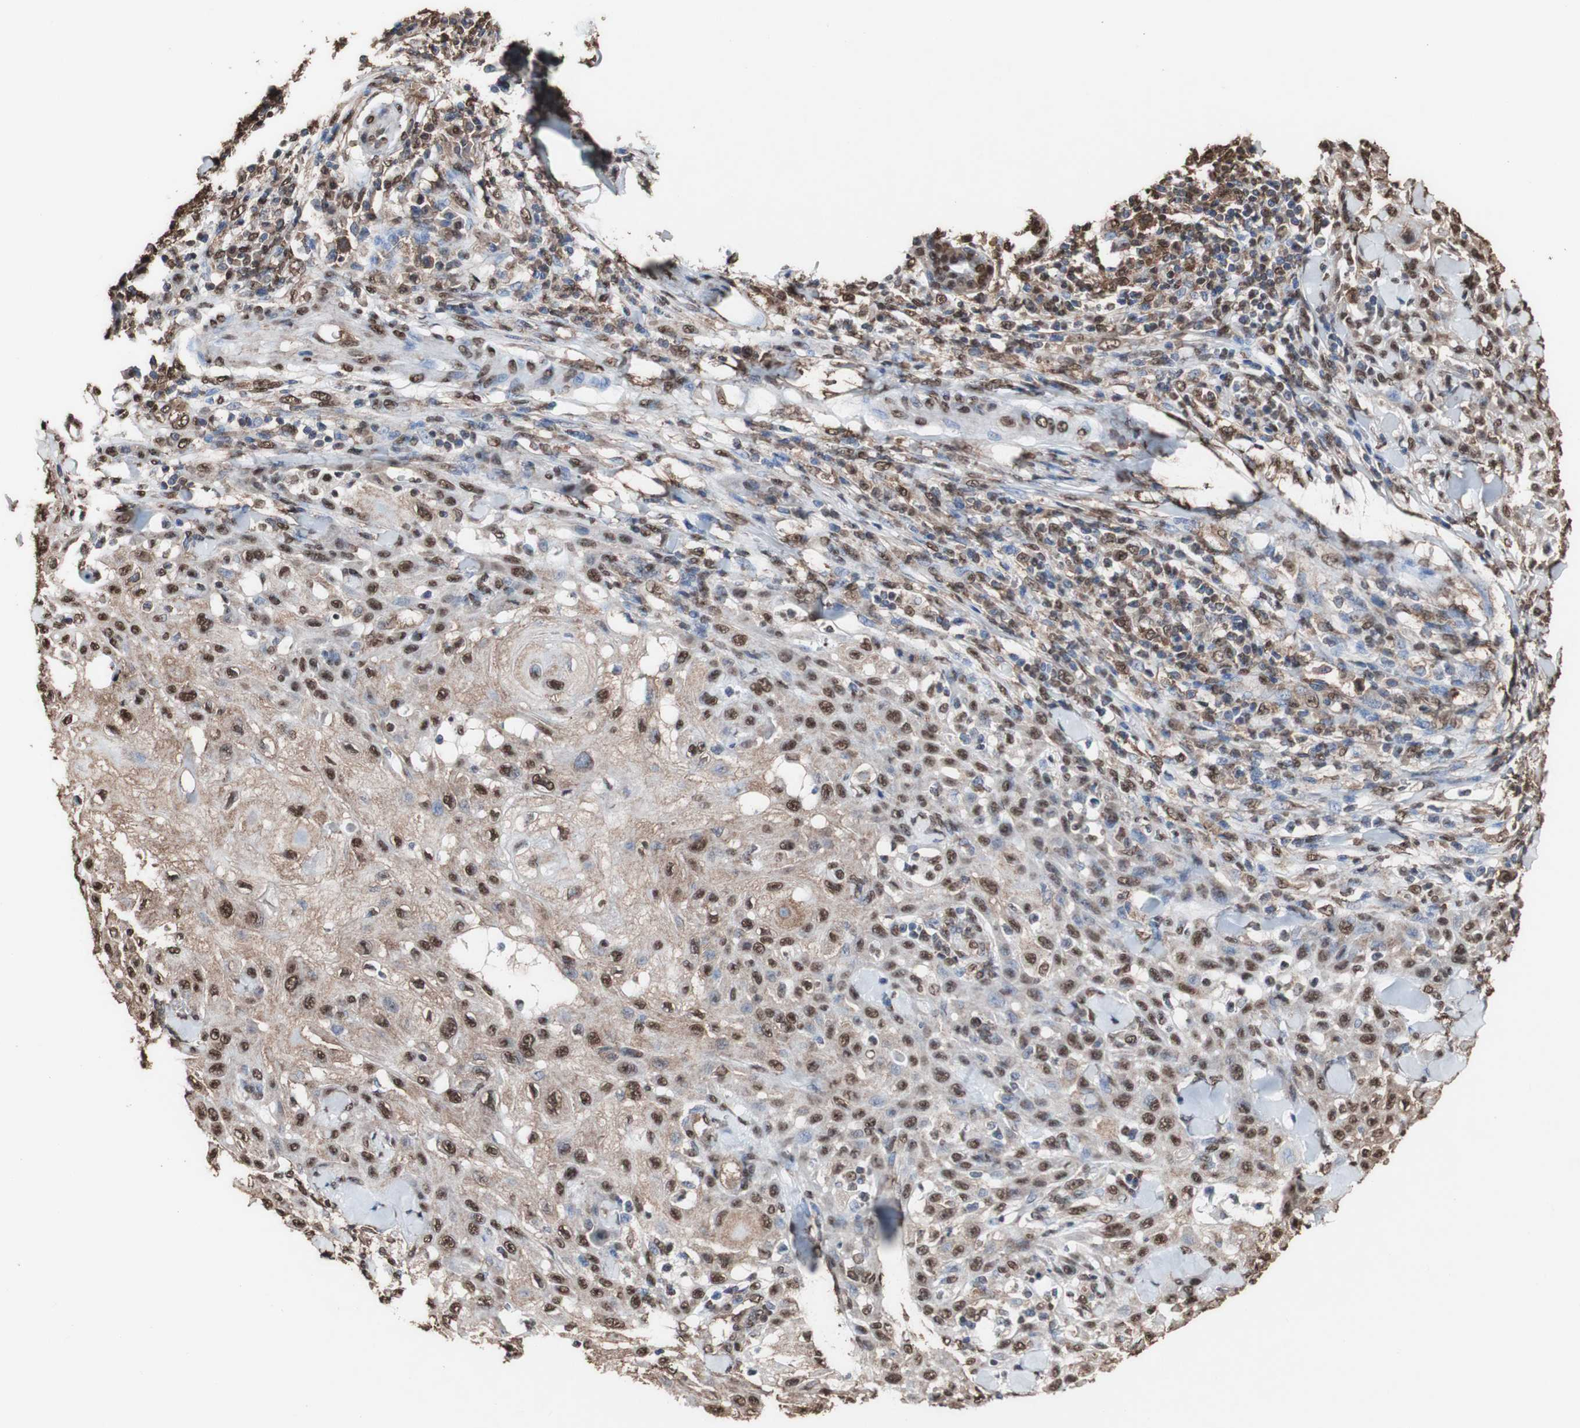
{"staining": {"intensity": "strong", "quantity": ">75%", "location": "cytoplasmic/membranous,nuclear"}, "tissue": "skin cancer", "cell_type": "Tumor cells", "image_type": "cancer", "snomed": [{"axis": "morphology", "description": "Squamous cell carcinoma, NOS"}, {"axis": "topography", "description": "Skin"}], "caption": "Human skin cancer stained for a protein (brown) reveals strong cytoplasmic/membranous and nuclear positive positivity in about >75% of tumor cells.", "gene": "PIDD1", "patient": {"sex": "male", "age": 24}}